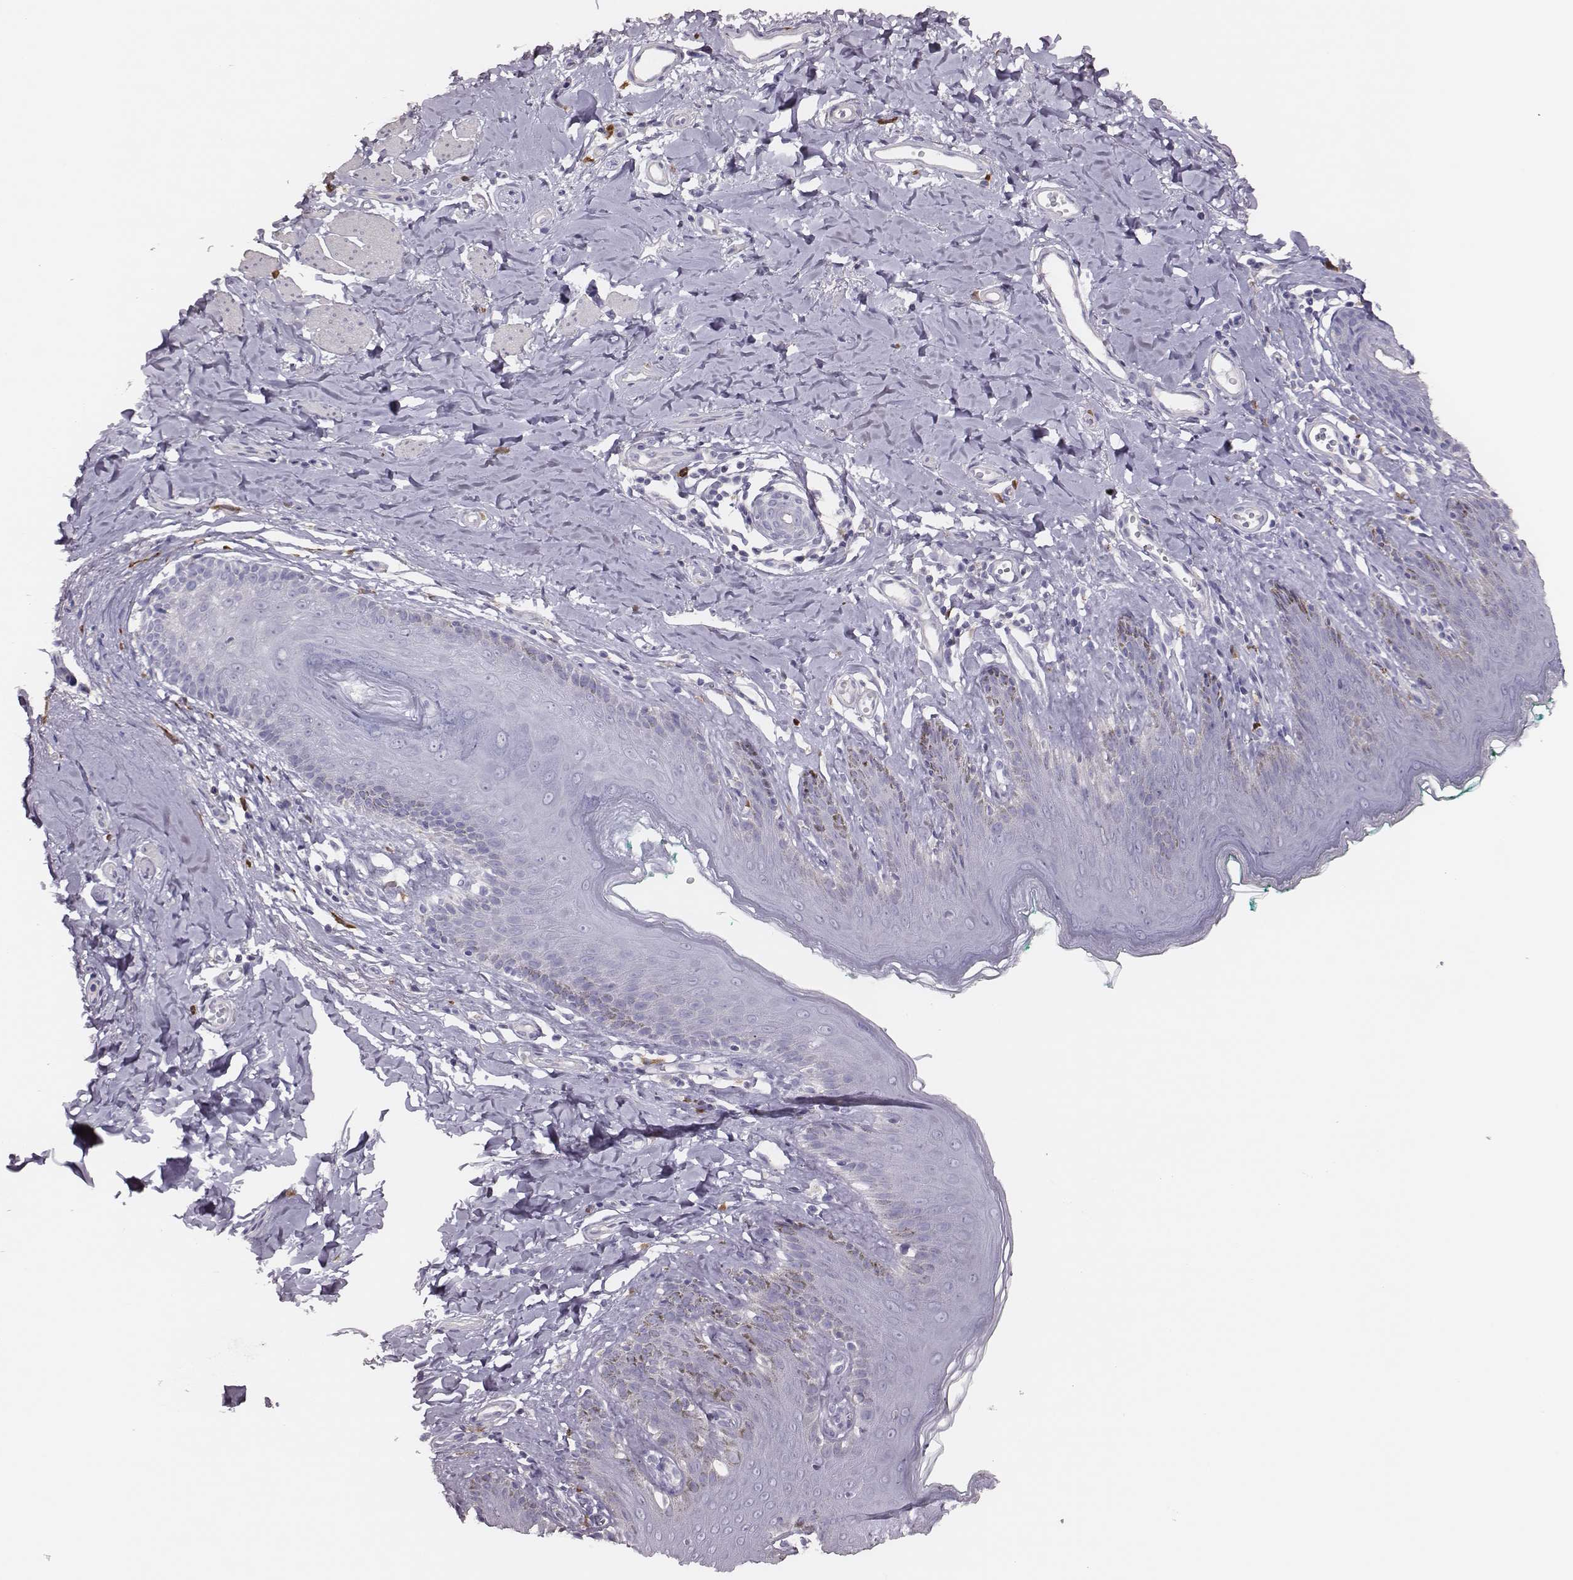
{"staining": {"intensity": "negative", "quantity": "none", "location": "none"}, "tissue": "skin", "cell_type": "Epidermal cells", "image_type": "normal", "snomed": [{"axis": "morphology", "description": "Normal tissue, NOS"}, {"axis": "topography", "description": "Vulva"}], "caption": "IHC of normal skin demonstrates no expression in epidermal cells.", "gene": "P2RY10", "patient": {"sex": "female", "age": 66}}